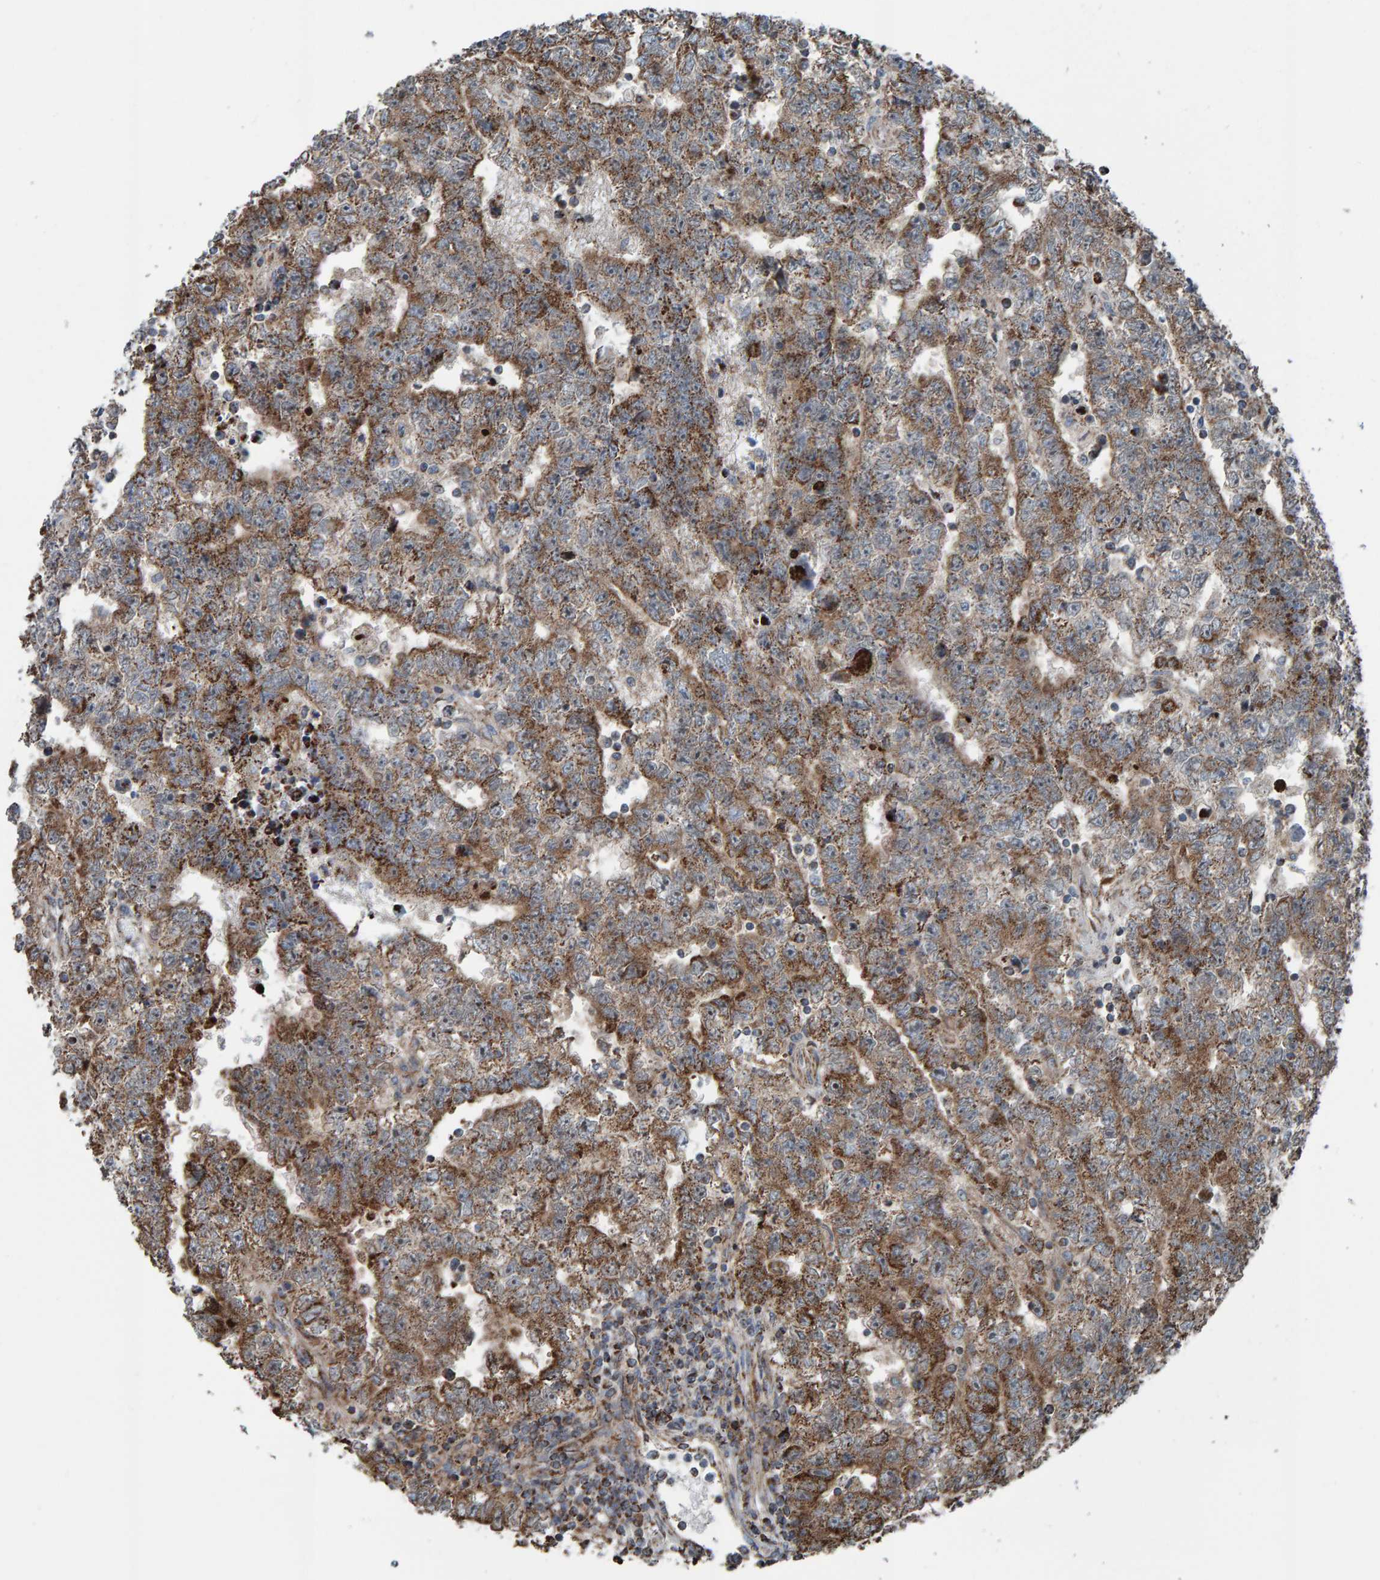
{"staining": {"intensity": "moderate", "quantity": "25%-75%", "location": "cytoplasmic/membranous"}, "tissue": "testis cancer", "cell_type": "Tumor cells", "image_type": "cancer", "snomed": [{"axis": "morphology", "description": "Carcinoma, Embryonal, NOS"}, {"axis": "topography", "description": "Testis"}], "caption": "Protein expression analysis of human embryonal carcinoma (testis) reveals moderate cytoplasmic/membranous positivity in about 25%-75% of tumor cells.", "gene": "ZNF48", "patient": {"sex": "male", "age": 25}}